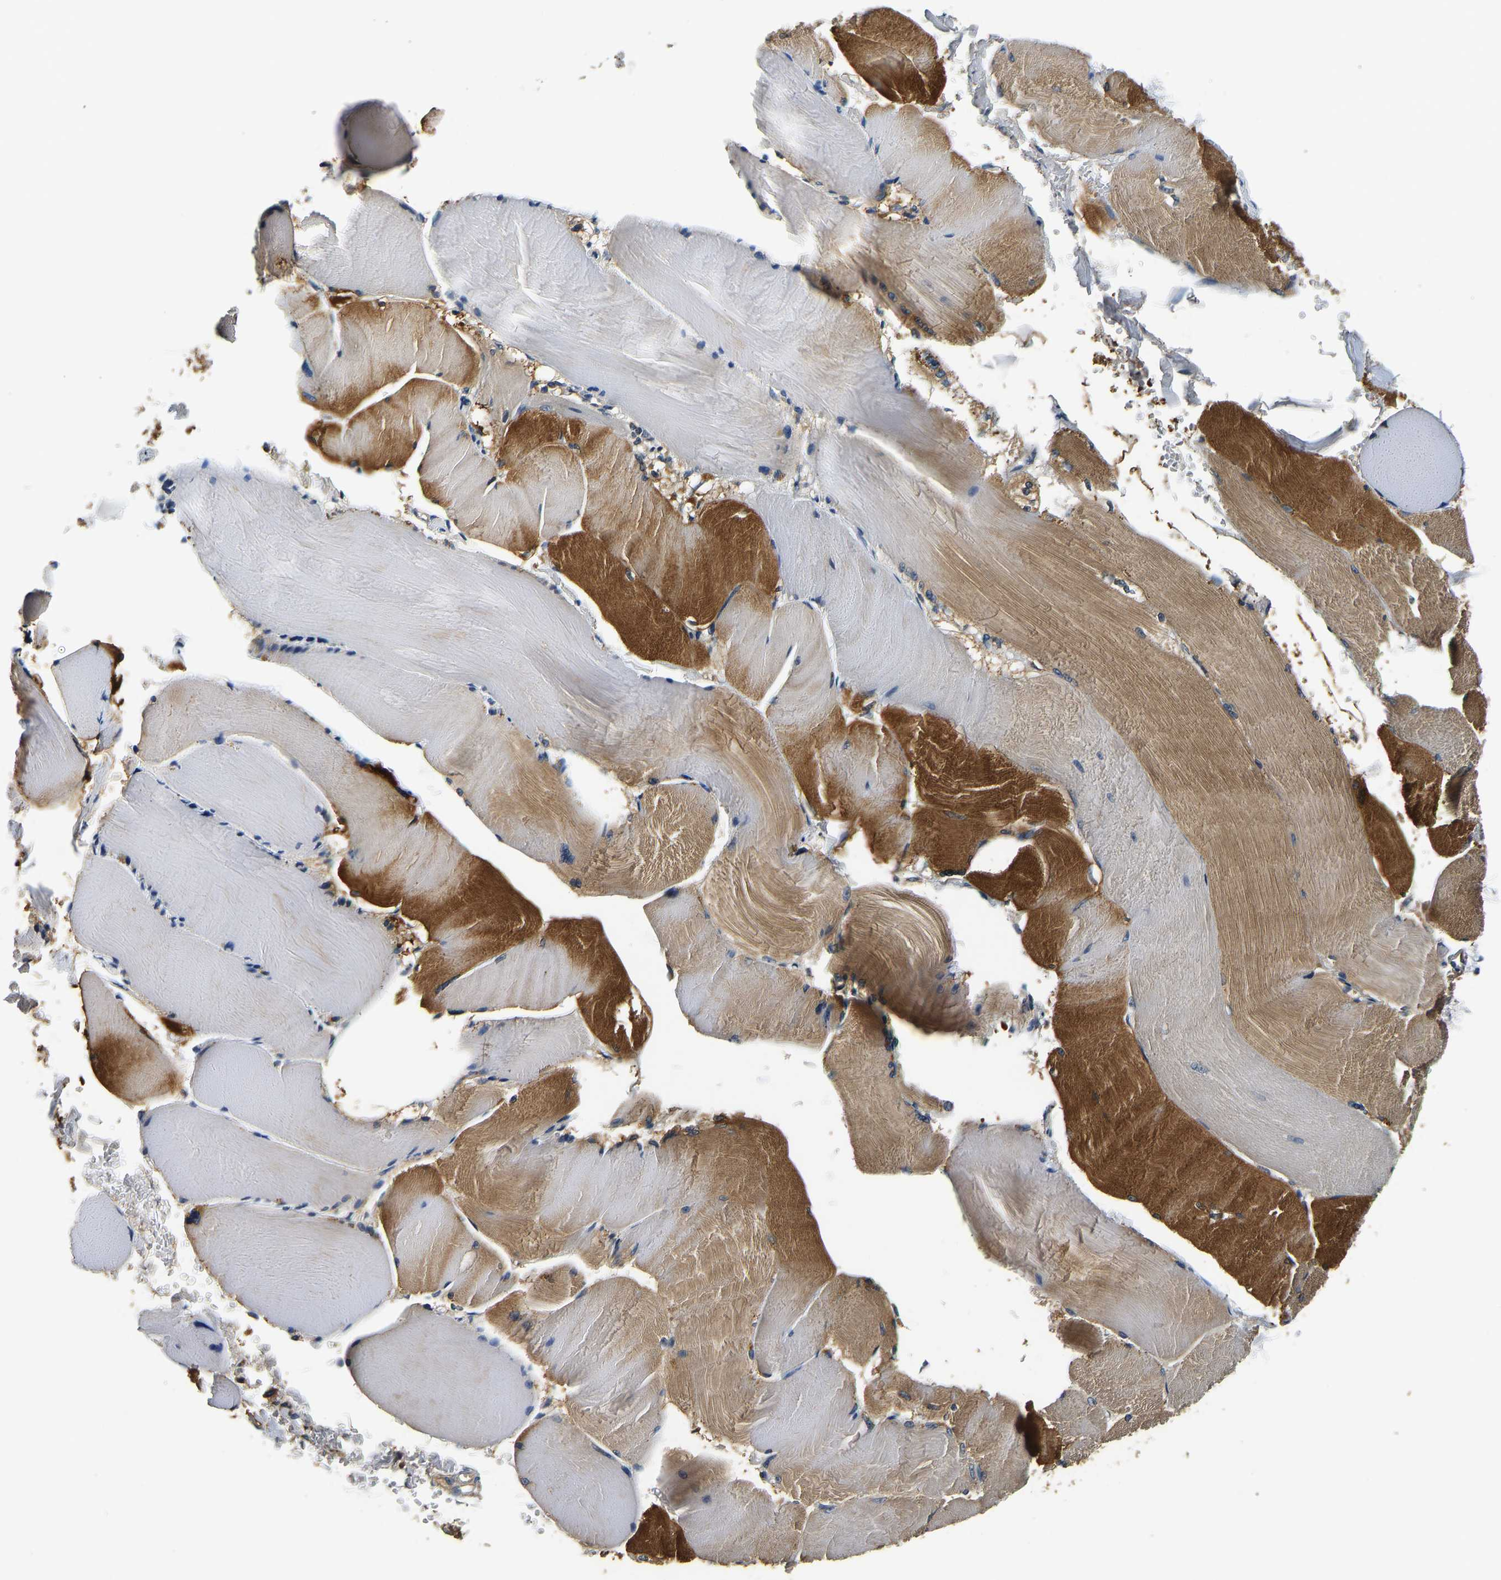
{"staining": {"intensity": "moderate", "quantity": "25%-75%", "location": "cytoplasmic/membranous"}, "tissue": "skeletal muscle", "cell_type": "Myocytes", "image_type": "normal", "snomed": [{"axis": "morphology", "description": "Normal tissue, NOS"}, {"axis": "topography", "description": "Skin"}, {"axis": "topography", "description": "Skeletal muscle"}], "caption": "Myocytes exhibit medium levels of moderate cytoplasmic/membranous expression in about 25%-75% of cells in unremarkable human skeletal muscle. (IHC, brightfield microscopy, high magnification).", "gene": "RESF1", "patient": {"sex": "male", "age": 83}}